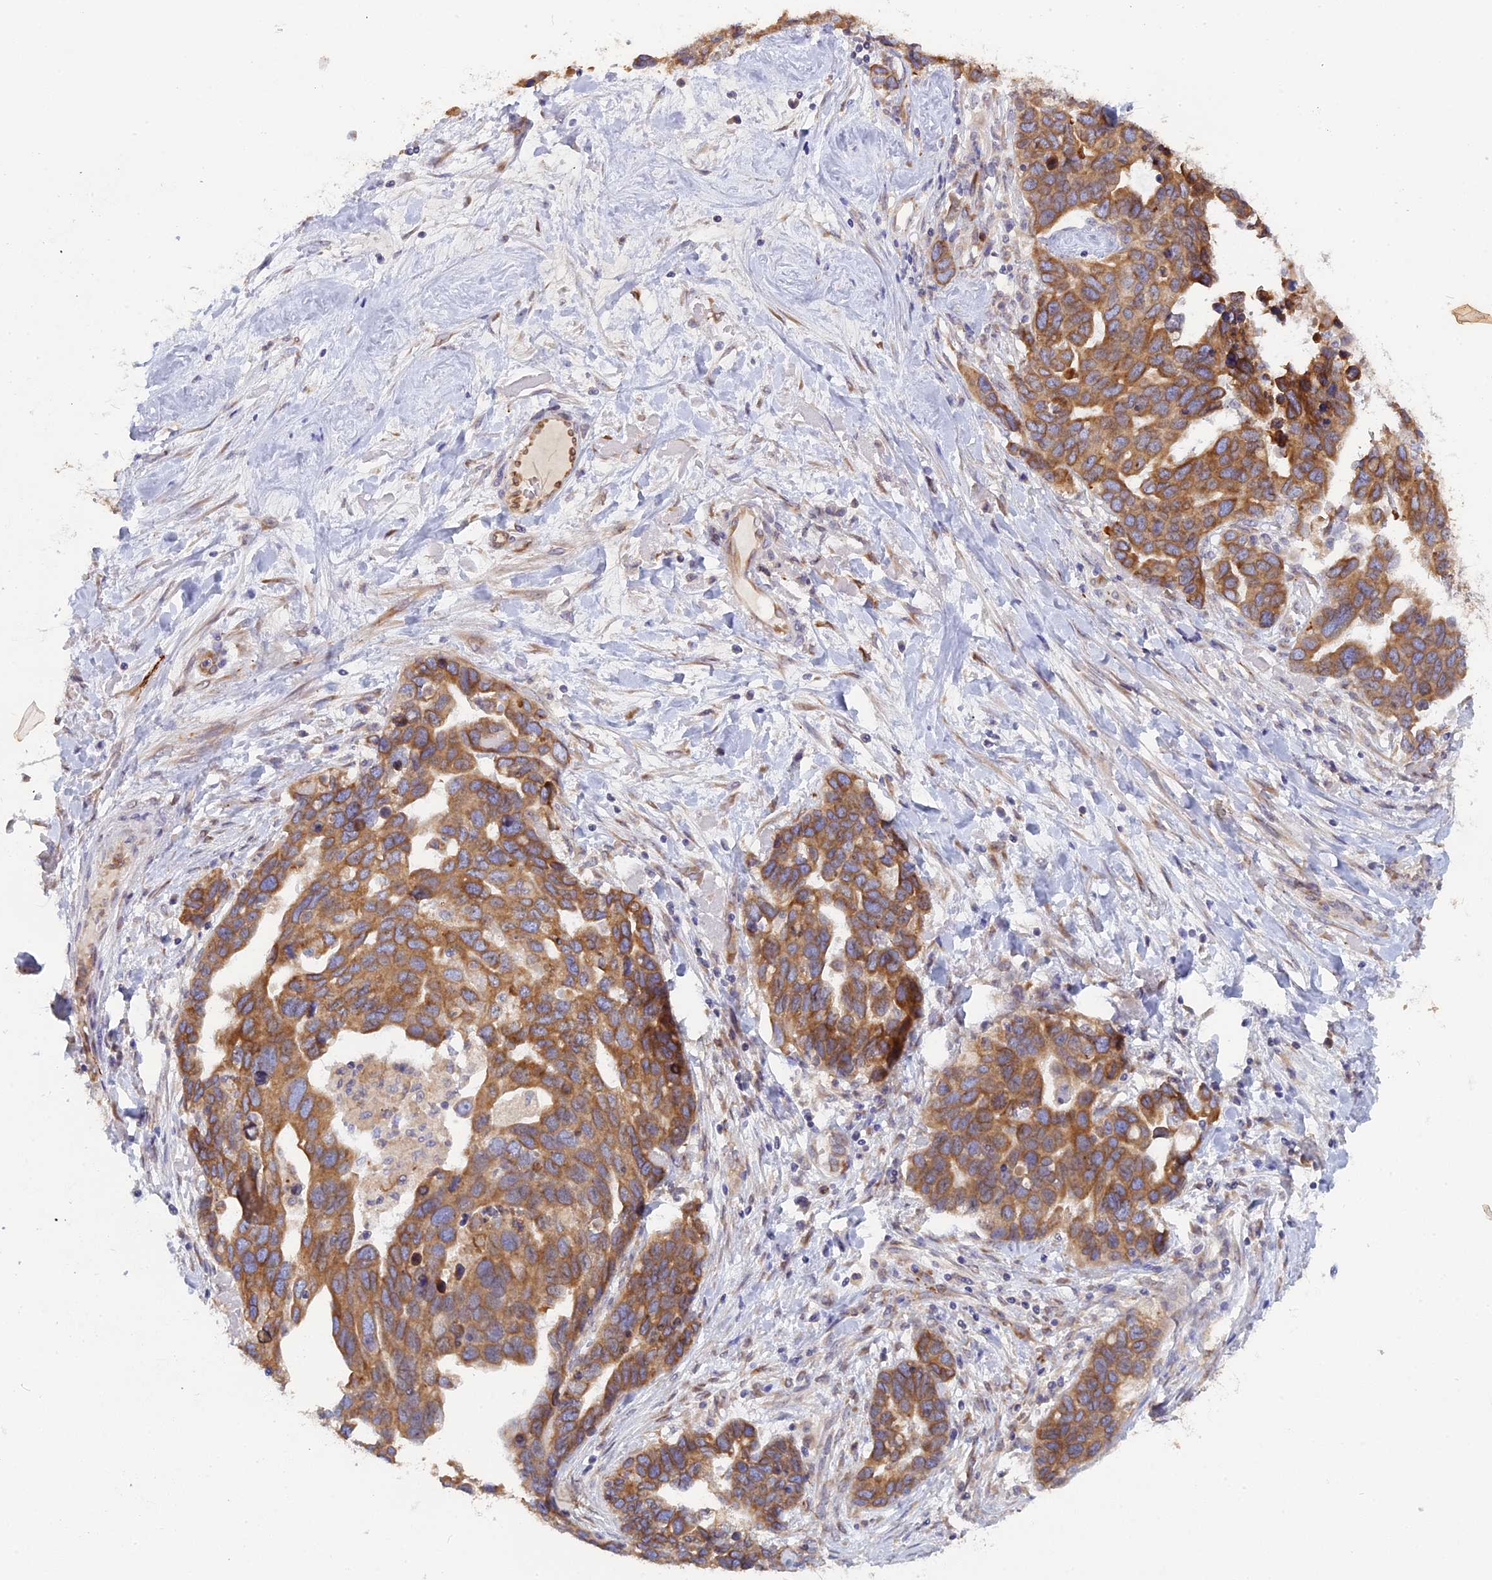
{"staining": {"intensity": "moderate", "quantity": ">75%", "location": "cytoplasmic/membranous"}, "tissue": "ovarian cancer", "cell_type": "Tumor cells", "image_type": "cancer", "snomed": [{"axis": "morphology", "description": "Cystadenocarcinoma, serous, NOS"}, {"axis": "topography", "description": "Ovary"}], "caption": "Ovarian cancer (serous cystadenocarcinoma) stained with a protein marker reveals moderate staining in tumor cells.", "gene": "TLCD1", "patient": {"sex": "female", "age": 54}}